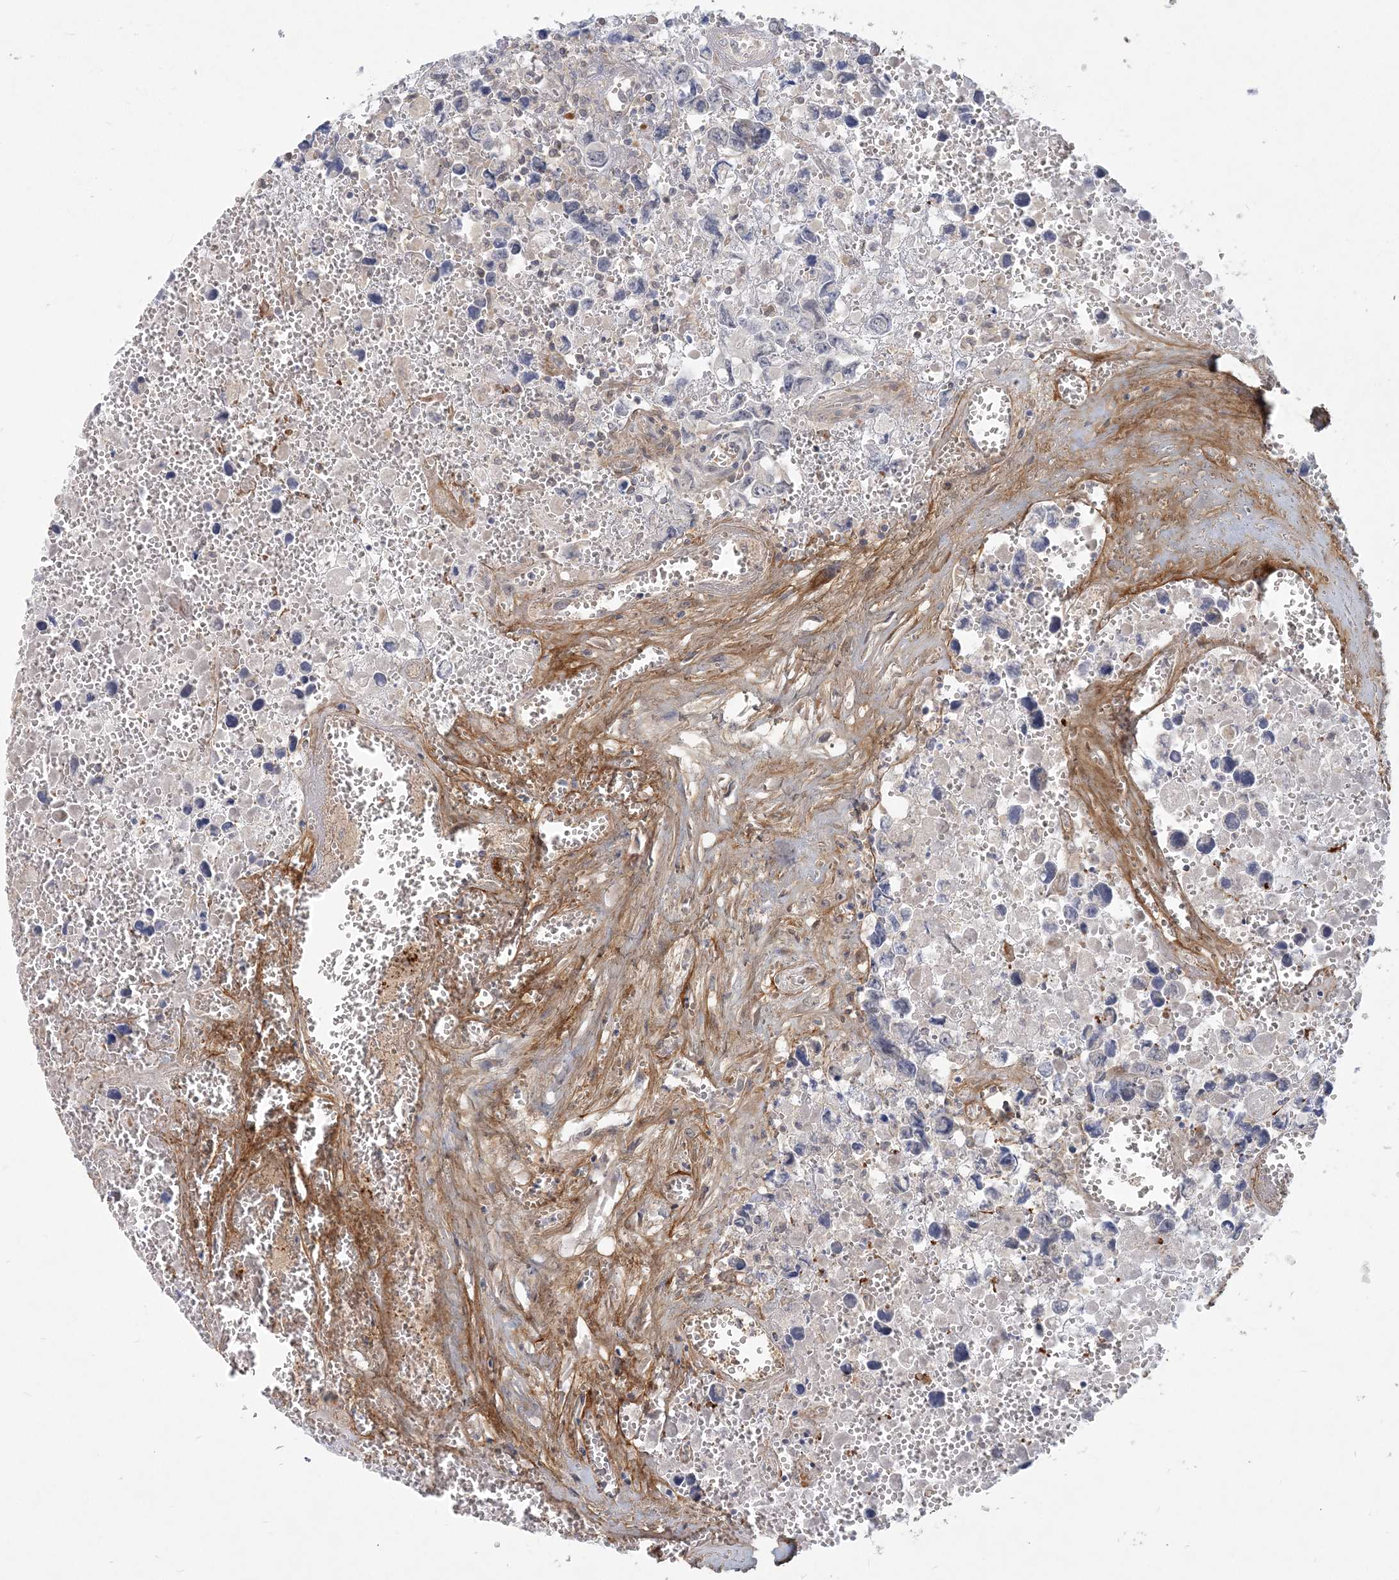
{"staining": {"intensity": "negative", "quantity": "none", "location": "none"}, "tissue": "testis cancer", "cell_type": "Tumor cells", "image_type": "cancer", "snomed": [{"axis": "morphology", "description": "Carcinoma, Embryonal, NOS"}, {"axis": "topography", "description": "Testis"}], "caption": "High power microscopy image of an immunohistochemistry (IHC) histopathology image of testis cancer (embryonal carcinoma), revealing no significant staining in tumor cells.", "gene": "GMPPA", "patient": {"sex": "male", "age": 31}}